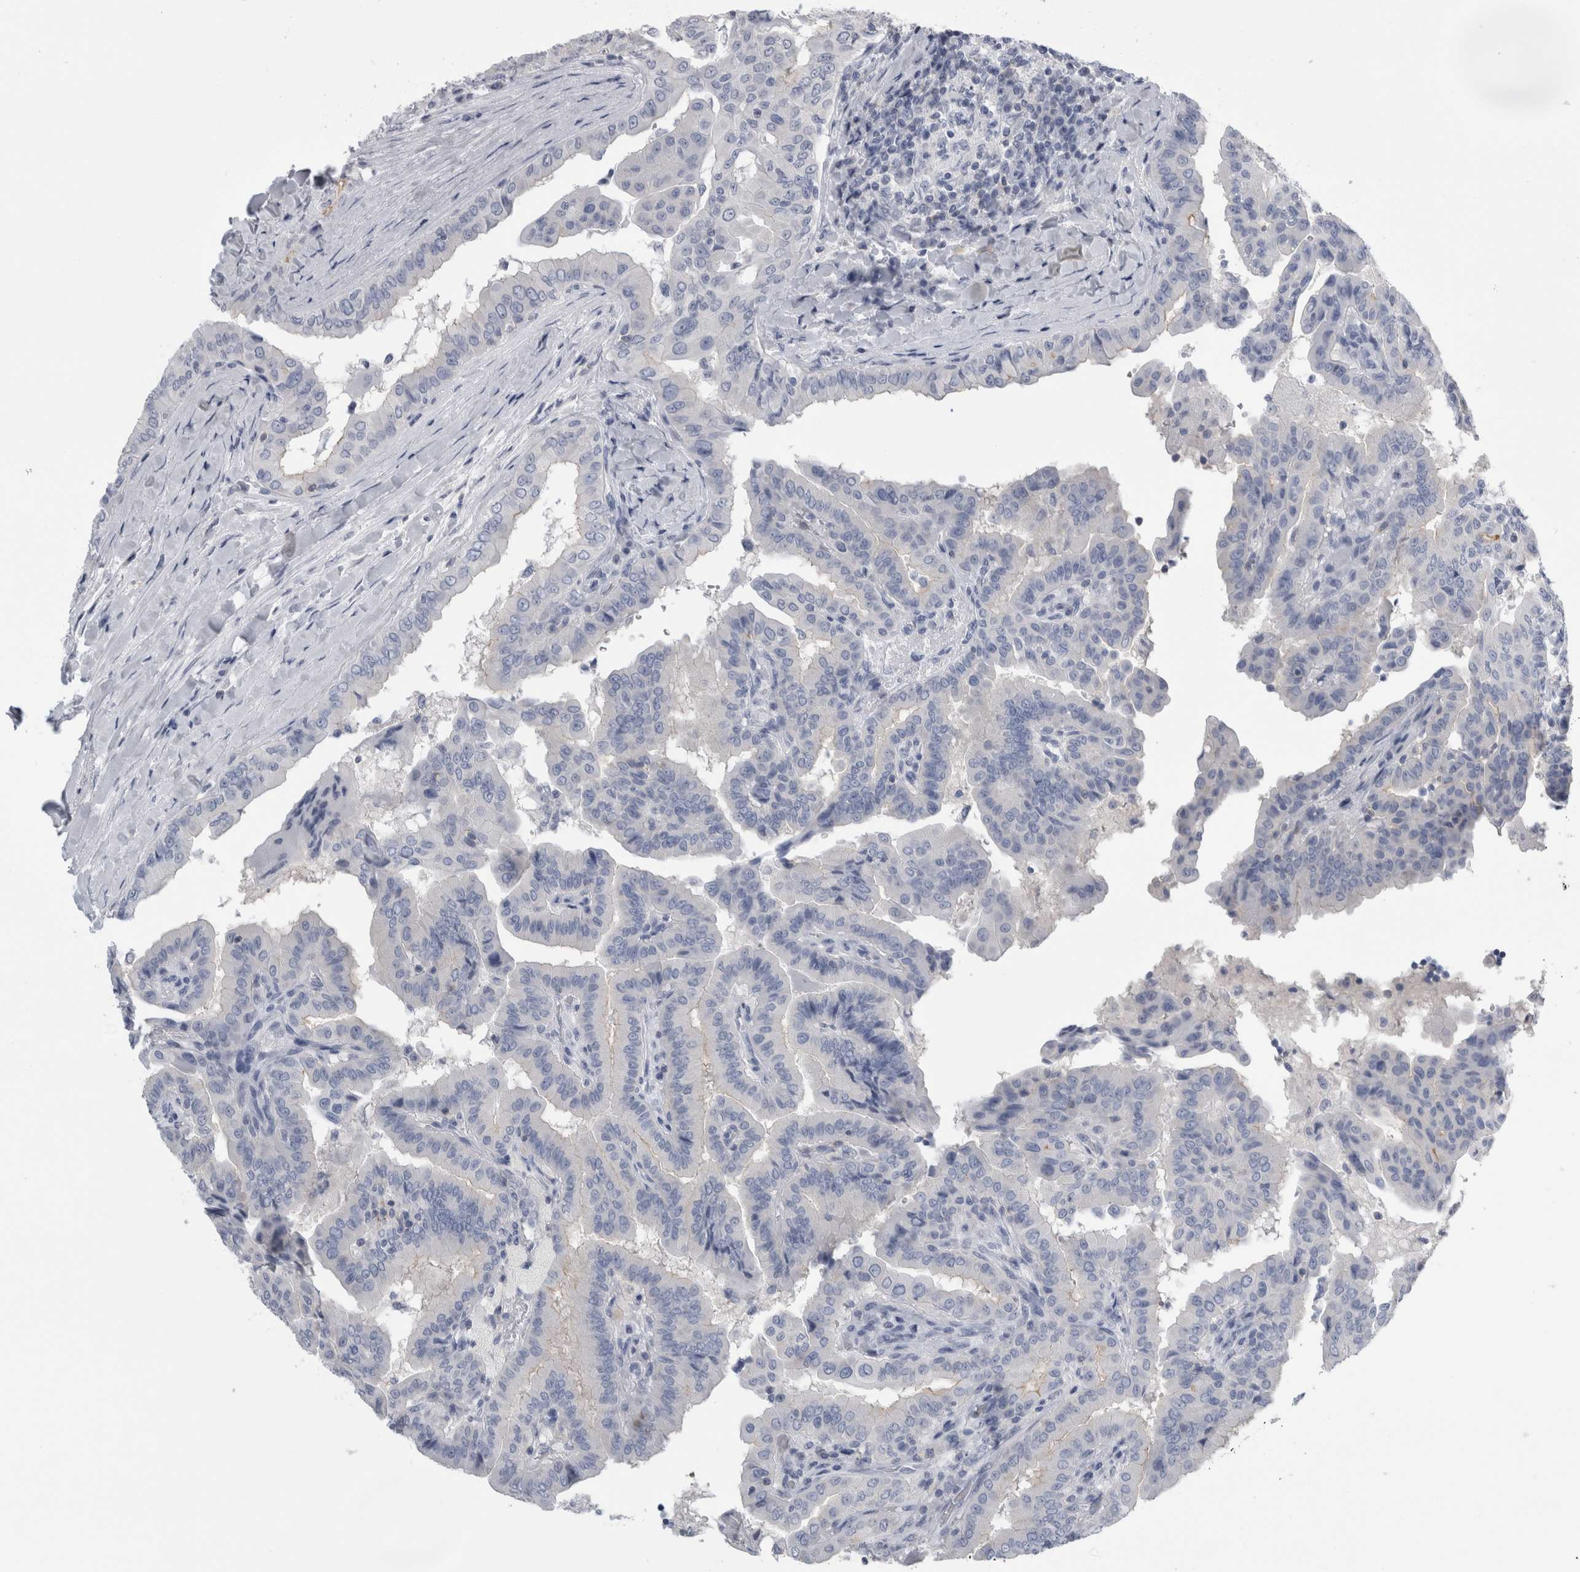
{"staining": {"intensity": "negative", "quantity": "none", "location": "none"}, "tissue": "thyroid cancer", "cell_type": "Tumor cells", "image_type": "cancer", "snomed": [{"axis": "morphology", "description": "Papillary adenocarcinoma, NOS"}, {"axis": "topography", "description": "Thyroid gland"}], "caption": "IHC of thyroid papillary adenocarcinoma exhibits no staining in tumor cells. The staining is performed using DAB (3,3'-diaminobenzidine) brown chromogen with nuclei counter-stained in using hematoxylin.", "gene": "ANKFY1", "patient": {"sex": "male", "age": 33}}